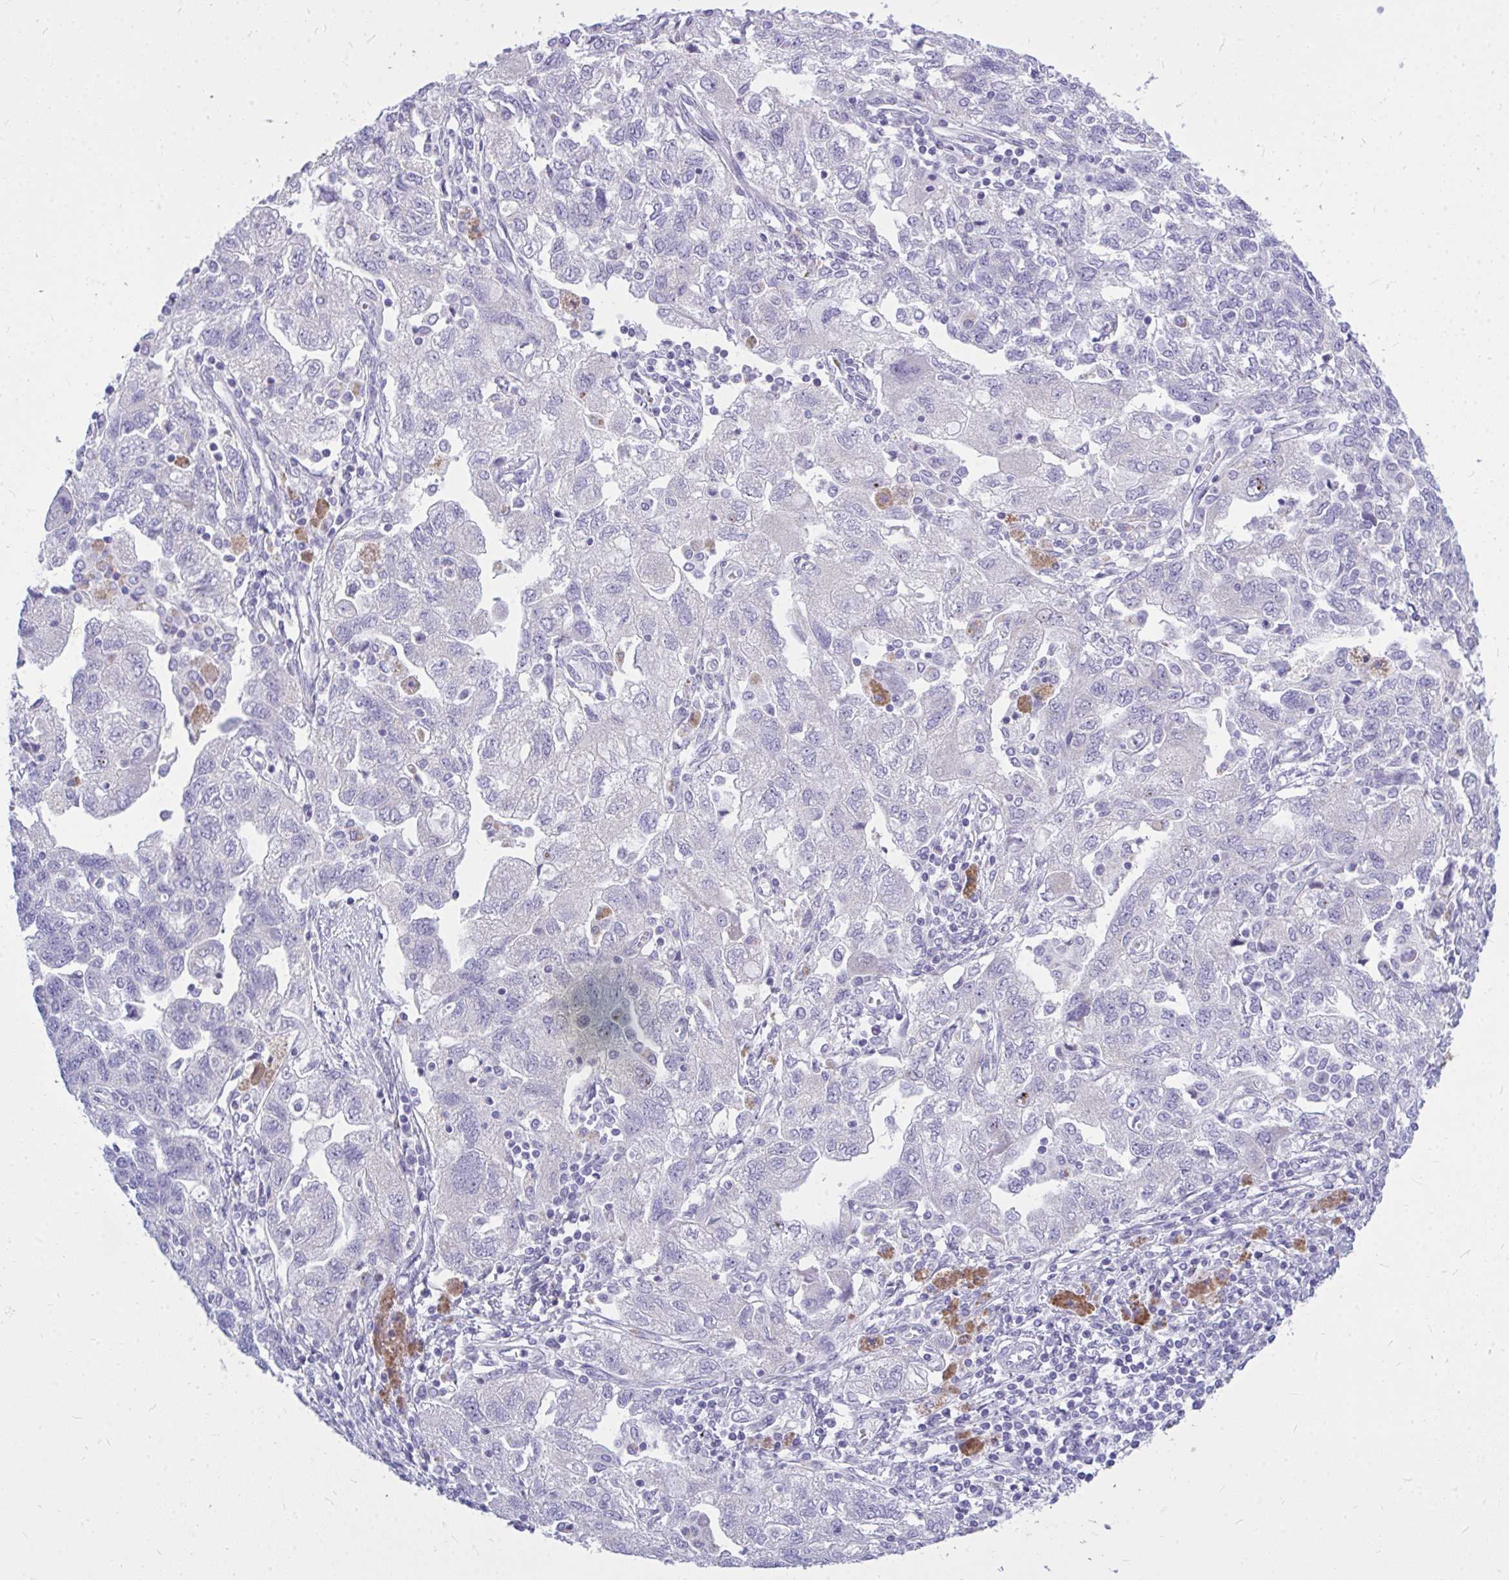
{"staining": {"intensity": "negative", "quantity": "none", "location": "none"}, "tissue": "ovarian cancer", "cell_type": "Tumor cells", "image_type": "cancer", "snomed": [{"axis": "morphology", "description": "Carcinoma, NOS"}, {"axis": "morphology", "description": "Cystadenocarcinoma, serous, NOS"}, {"axis": "topography", "description": "Ovary"}], "caption": "A photomicrograph of human ovarian cancer (carcinoma) is negative for staining in tumor cells. (Brightfield microscopy of DAB (3,3'-diaminobenzidine) immunohistochemistry (IHC) at high magnification).", "gene": "ZSCAN25", "patient": {"sex": "female", "age": 69}}